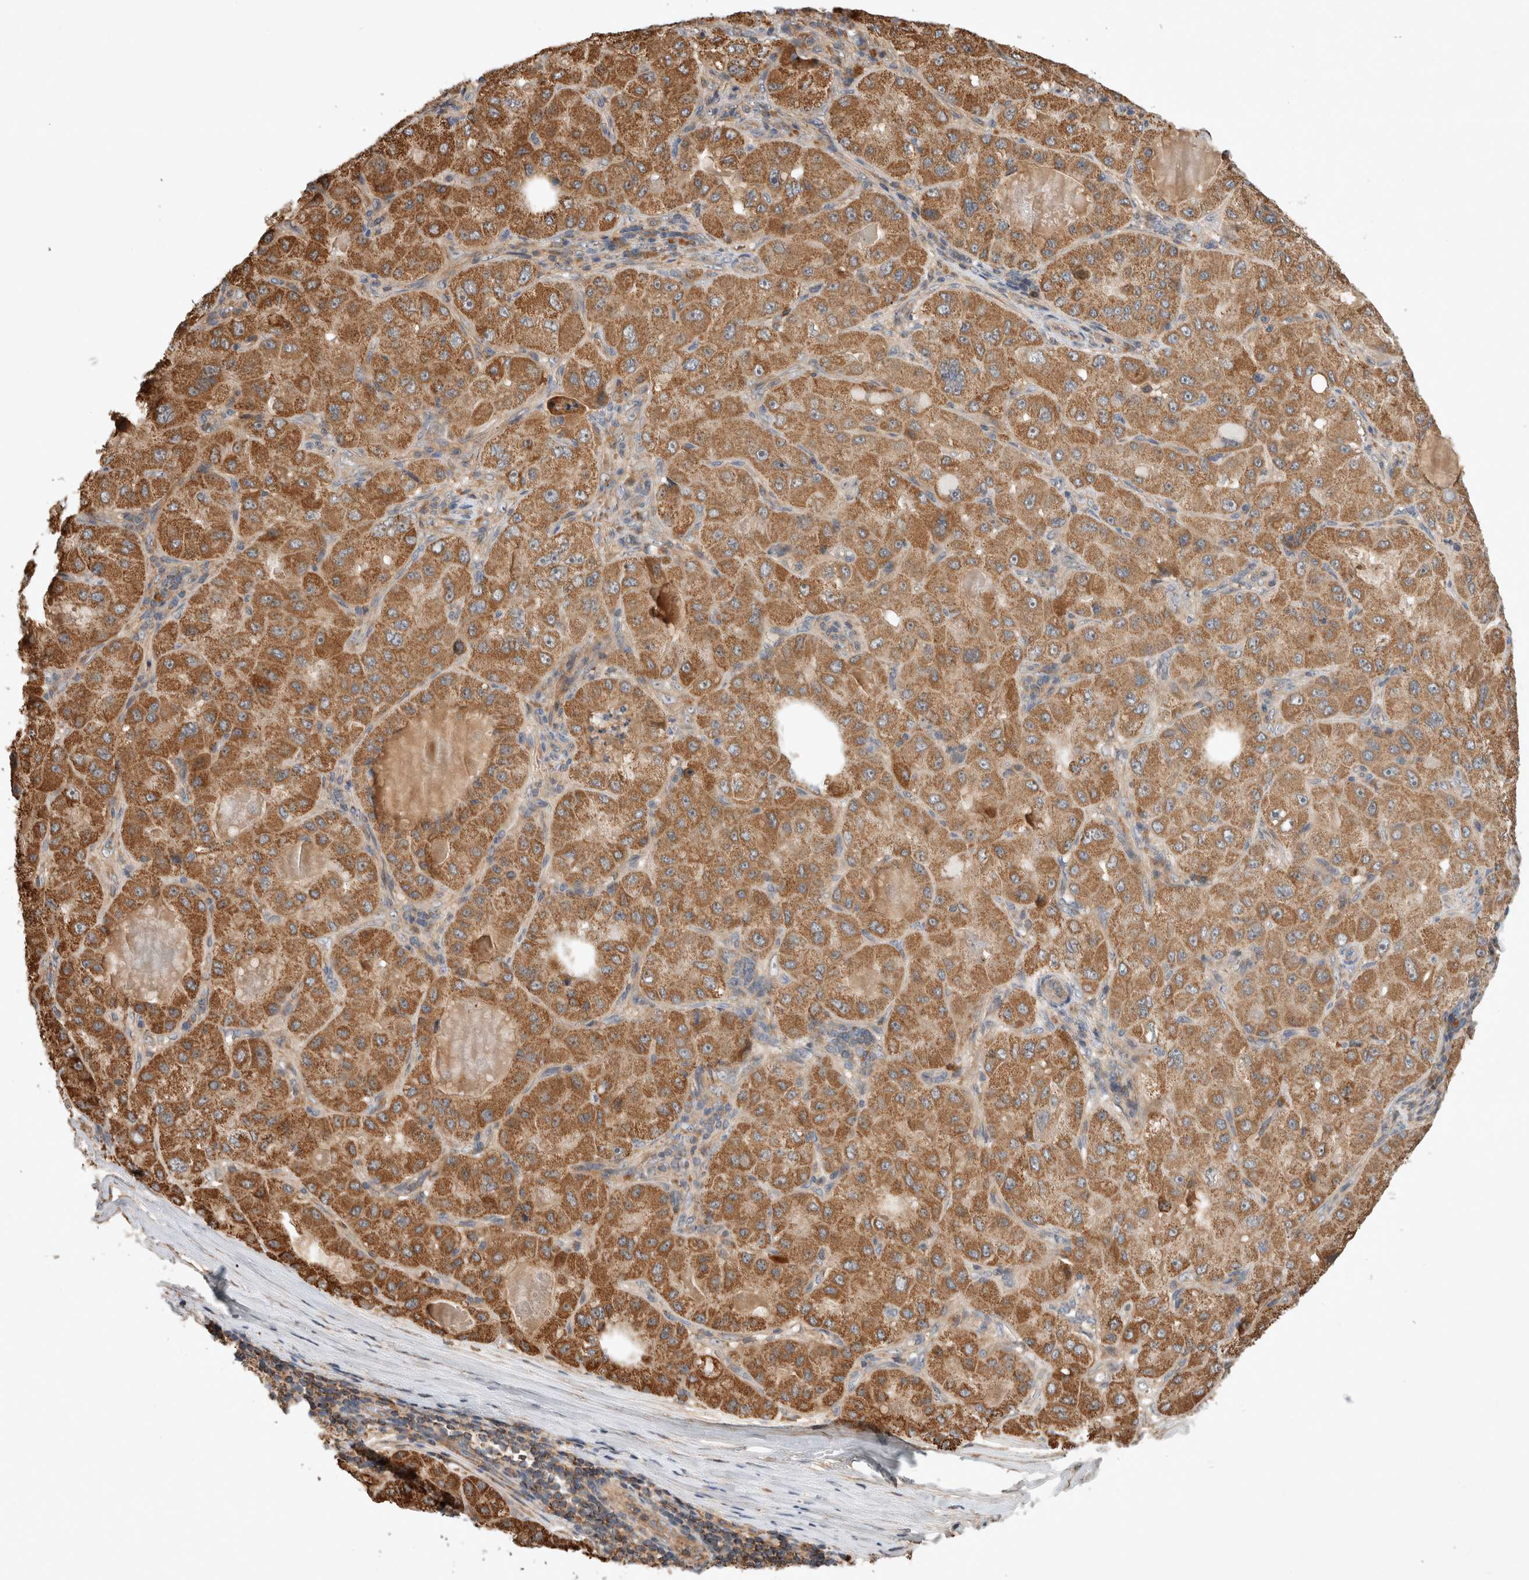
{"staining": {"intensity": "moderate", "quantity": ">75%", "location": "cytoplasmic/membranous"}, "tissue": "liver cancer", "cell_type": "Tumor cells", "image_type": "cancer", "snomed": [{"axis": "morphology", "description": "Carcinoma, Hepatocellular, NOS"}, {"axis": "topography", "description": "Liver"}], "caption": "Immunohistochemical staining of human liver cancer exhibits medium levels of moderate cytoplasmic/membranous staining in approximately >75% of tumor cells.", "gene": "SERAC1", "patient": {"sex": "male", "age": 80}}